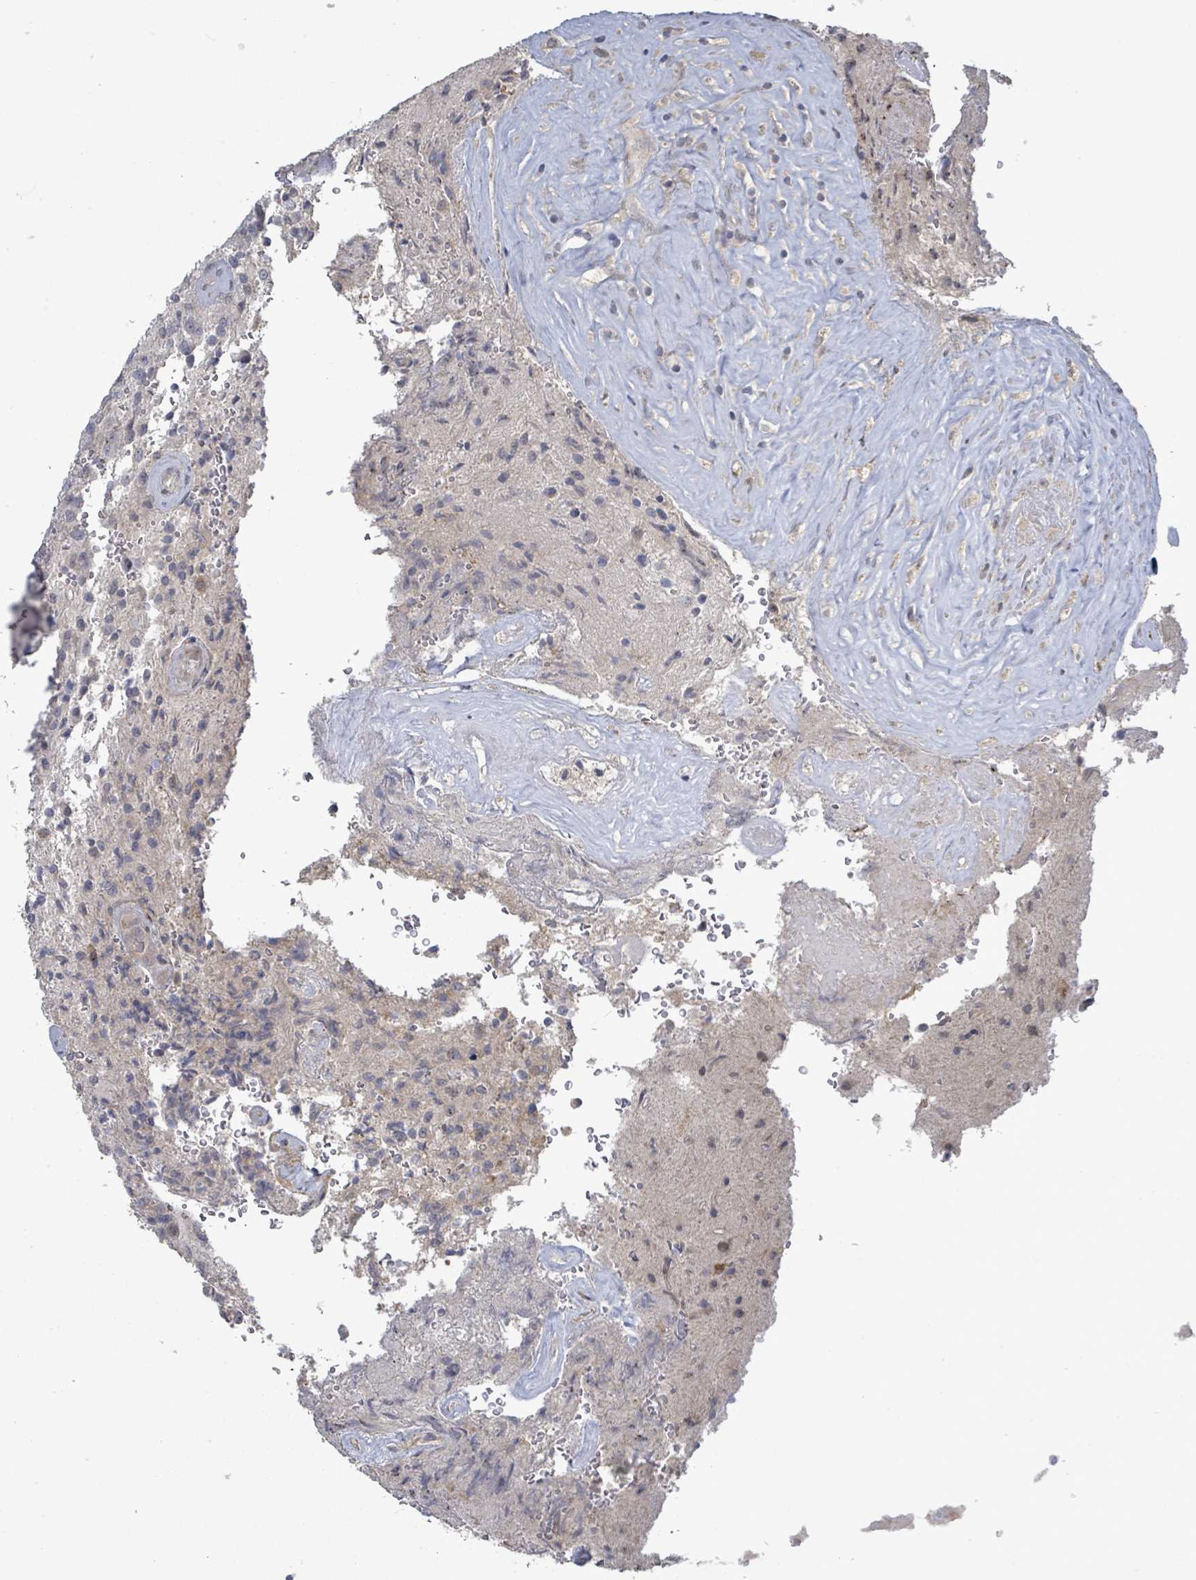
{"staining": {"intensity": "negative", "quantity": "none", "location": "none"}, "tissue": "glioma", "cell_type": "Tumor cells", "image_type": "cancer", "snomed": [{"axis": "morphology", "description": "Normal tissue, NOS"}, {"axis": "morphology", "description": "Glioma, malignant, High grade"}, {"axis": "topography", "description": "Cerebral cortex"}], "caption": "High magnification brightfield microscopy of glioma stained with DAB (brown) and counterstained with hematoxylin (blue): tumor cells show no significant positivity.", "gene": "SLIT3", "patient": {"sex": "male", "age": 56}}